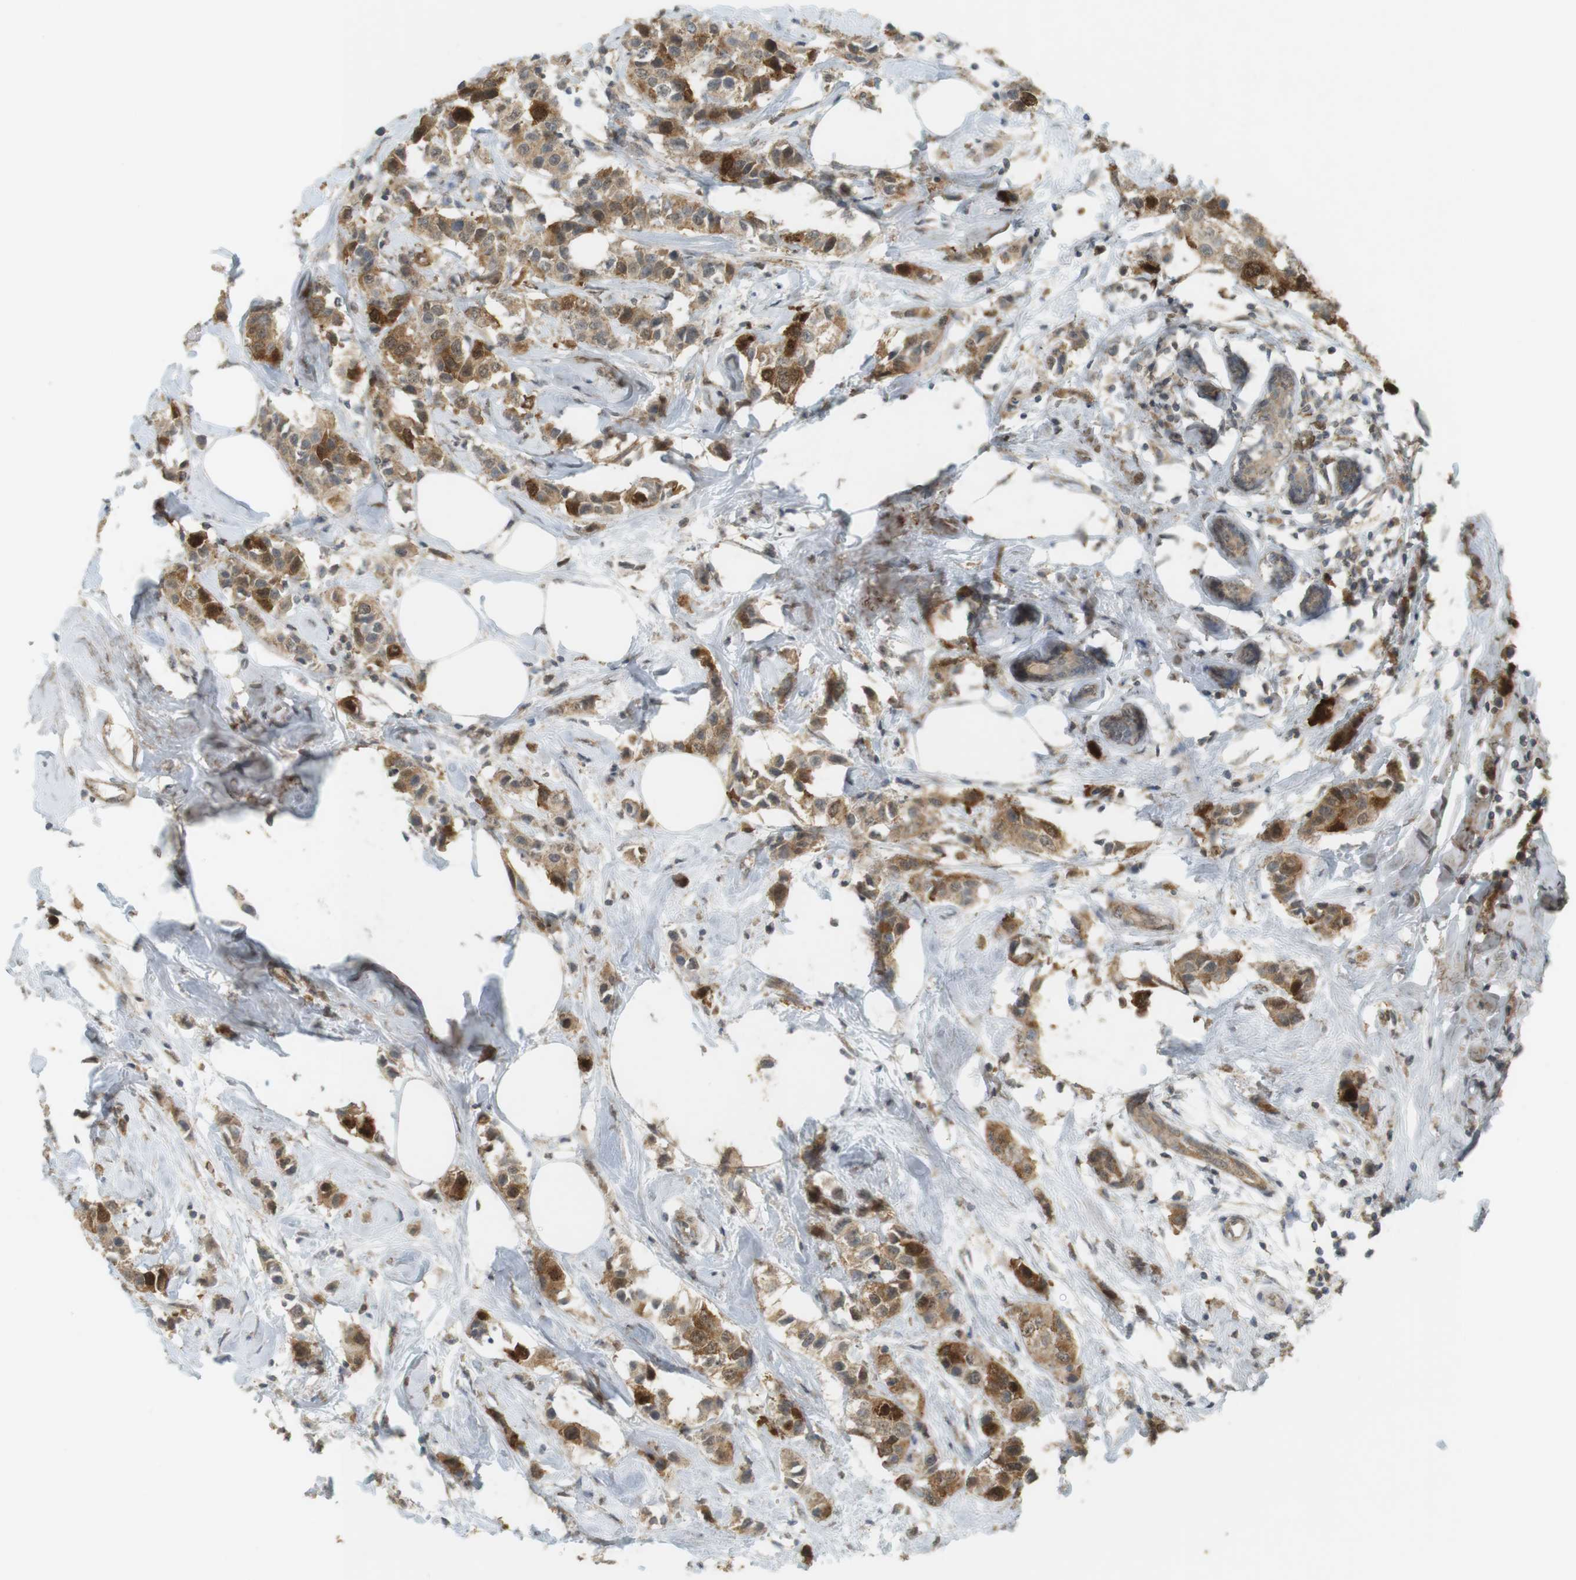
{"staining": {"intensity": "moderate", "quantity": ">75%", "location": "cytoplasmic/membranous"}, "tissue": "breast cancer", "cell_type": "Tumor cells", "image_type": "cancer", "snomed": [{"axis": "morphology", "description": "Normal tissue, NOS"}, {"axis": "morphology", "description": "Duct carcinoma"}, {"axis": "topography", "description": "Breast"}], "caption": "Breast invasive ductal carcinoma stained with DAB (3,3'-diaminobenzidine) immunohistochemistry (IHC) demonstrates medium levels of moderate cytoplasmic/membranous staining in about >75% of tumor cells. (Stains: DAB in brown, nuclei in blue, Microscopy: brightfield microscopy at high magnification).", "gene": "TTK", "patient": {"sex": "female", "age": 50}}